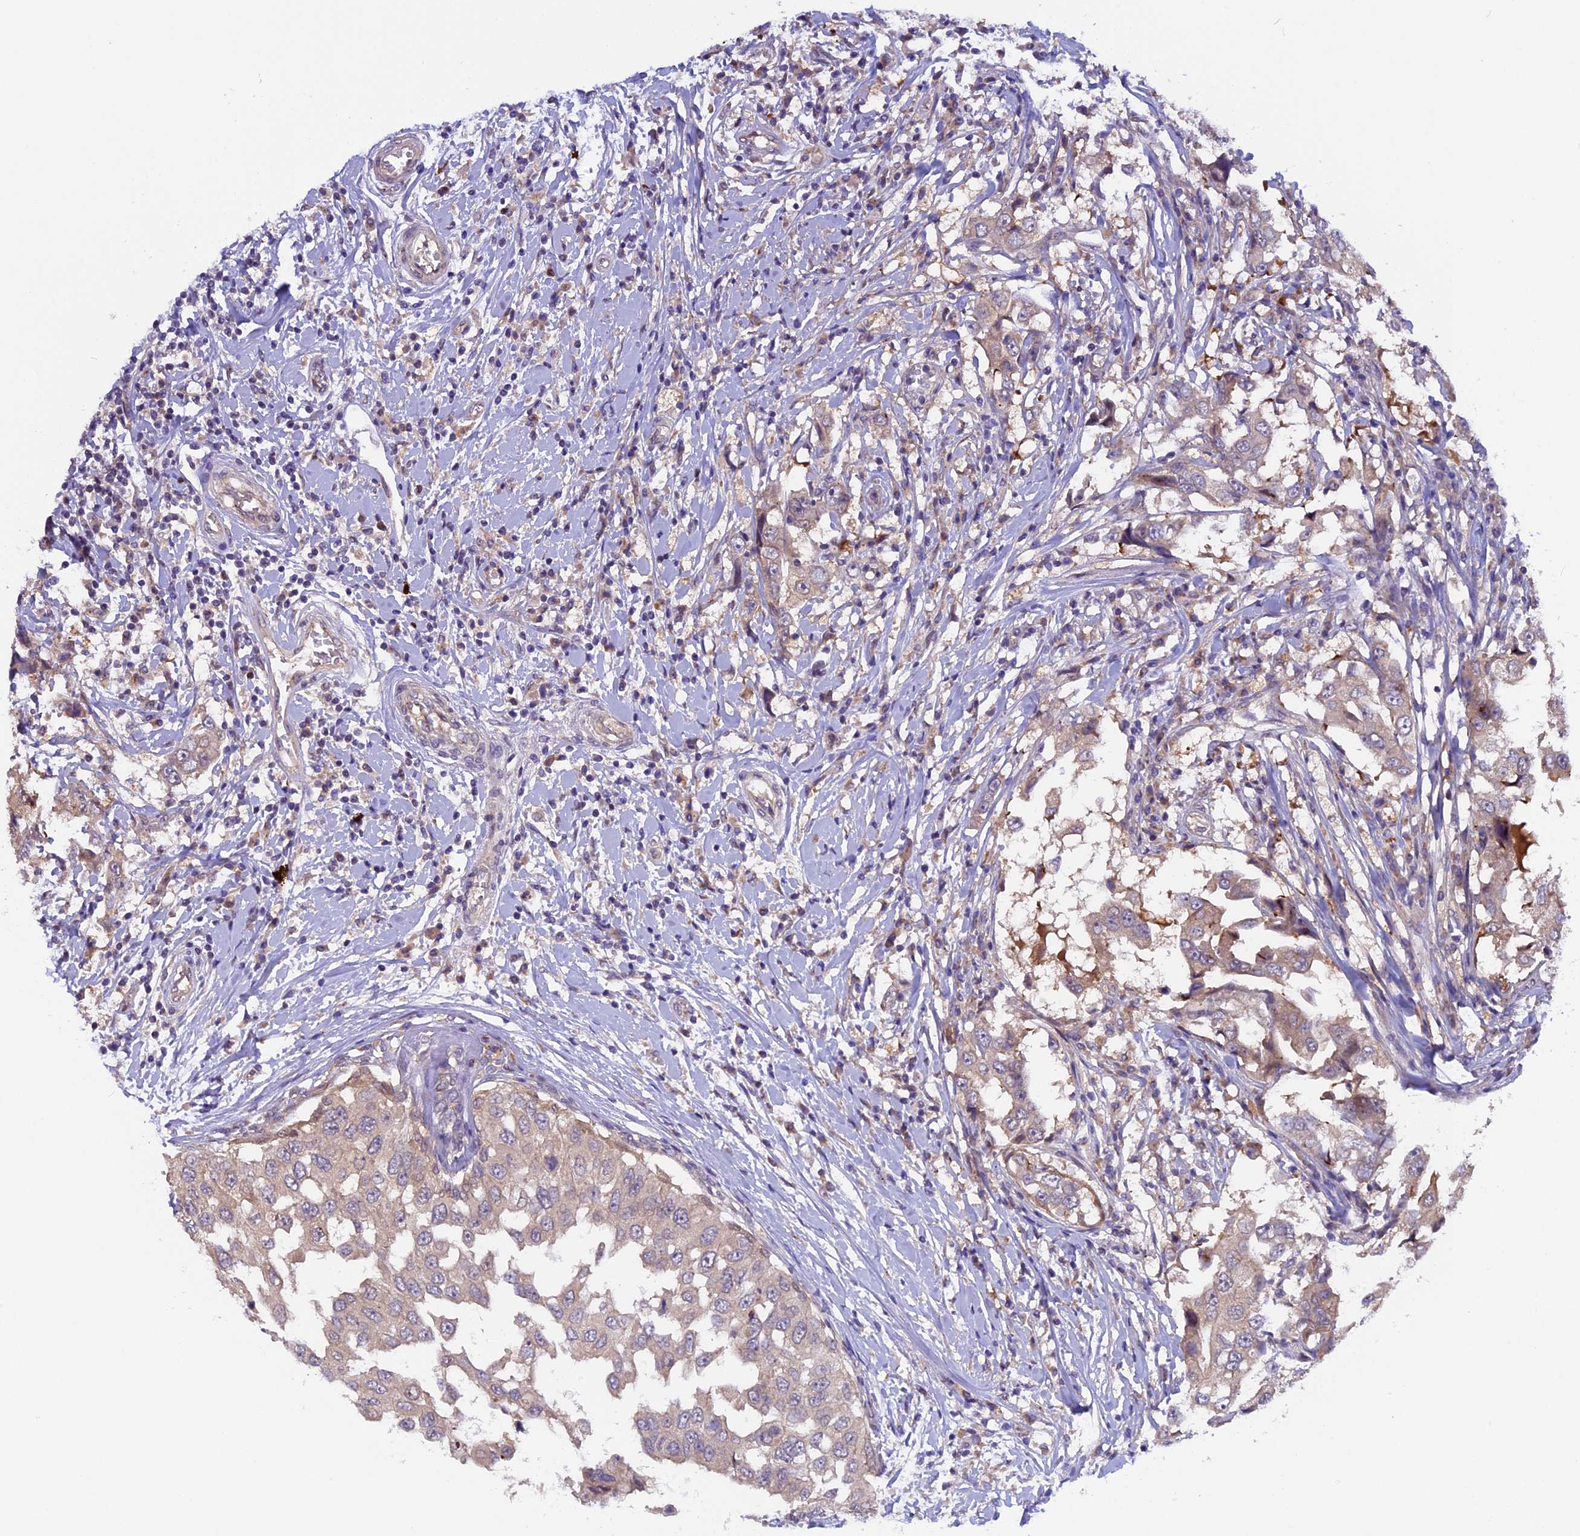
{"staining": {"intensity": "weak", "quantity": "25%-75%", "location": "cytoplasmic/membranous"}, "tissue": "breast cancer", "cell_type": "Tumor cells", "image_type": "cancer", "snomed": [{"axis": "morphology", "description": "Duct carcinoma"}, {"axis": "topography", "description": "Breast"}], "caption": "Breast cancer stained for a protein reveals weak cytoplasmic/membranous positivity in tumor cells.", "gene": "CCDC9B", "patient": {"sex": "female", "age": 27}}